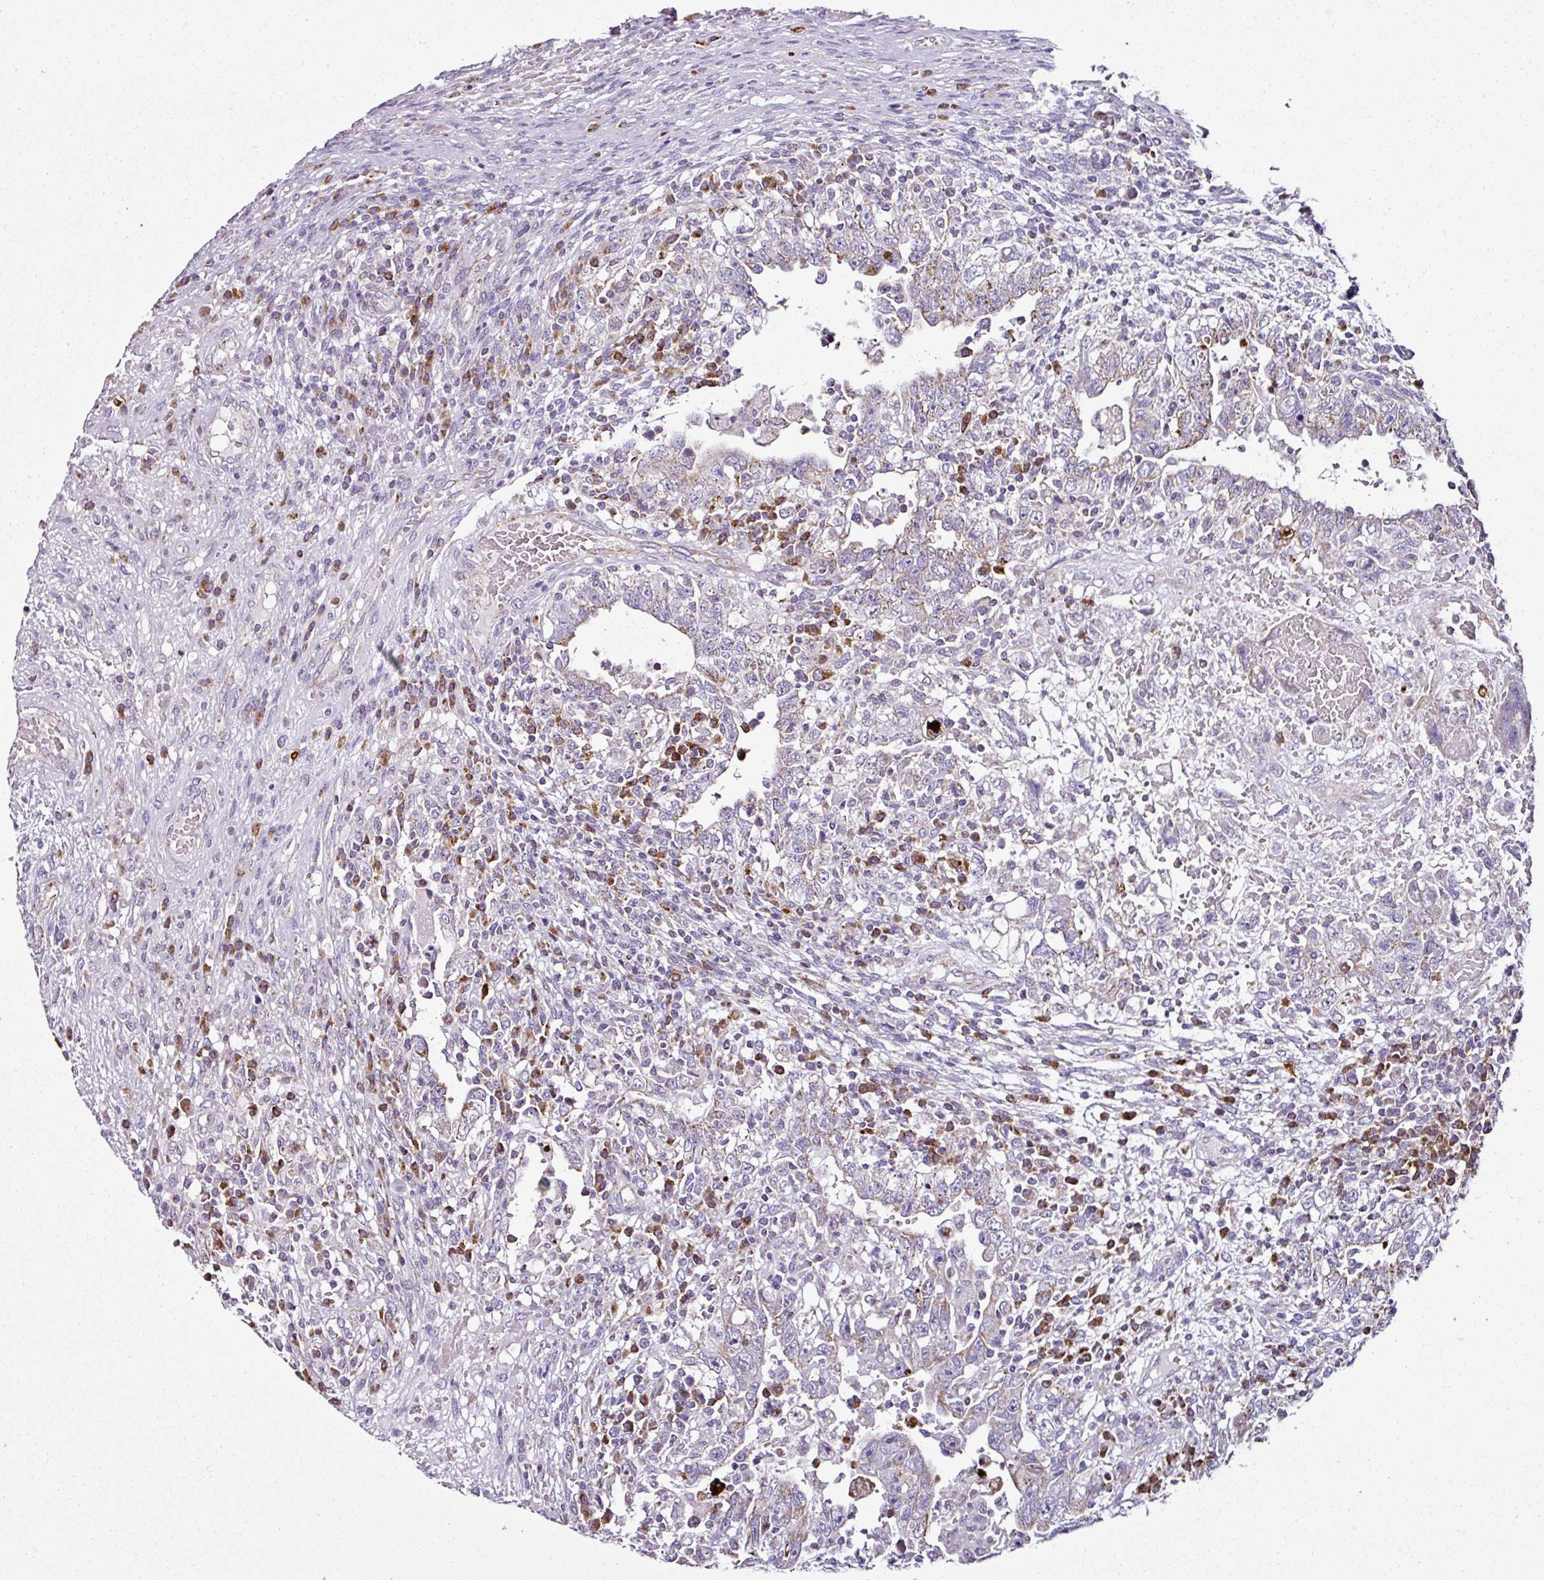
{"staining": {"intensity": "negative", "quantity": "none", "location": "none"}, "tissue": "testis cancer", "cell_type": "Tumor cells", "image_type": "cancer", "snomed": [{"axis": "morphology", "description": "Carcinoma, Embryonal, NOS"}, {"axis": "topography", "description": "Testis"}], "caption": "There is no significant staining in tumor cells of embryonal carcinoma (testis).", "gene": "DPAGT1", "patient": {"sex": "male", "age": 26}}